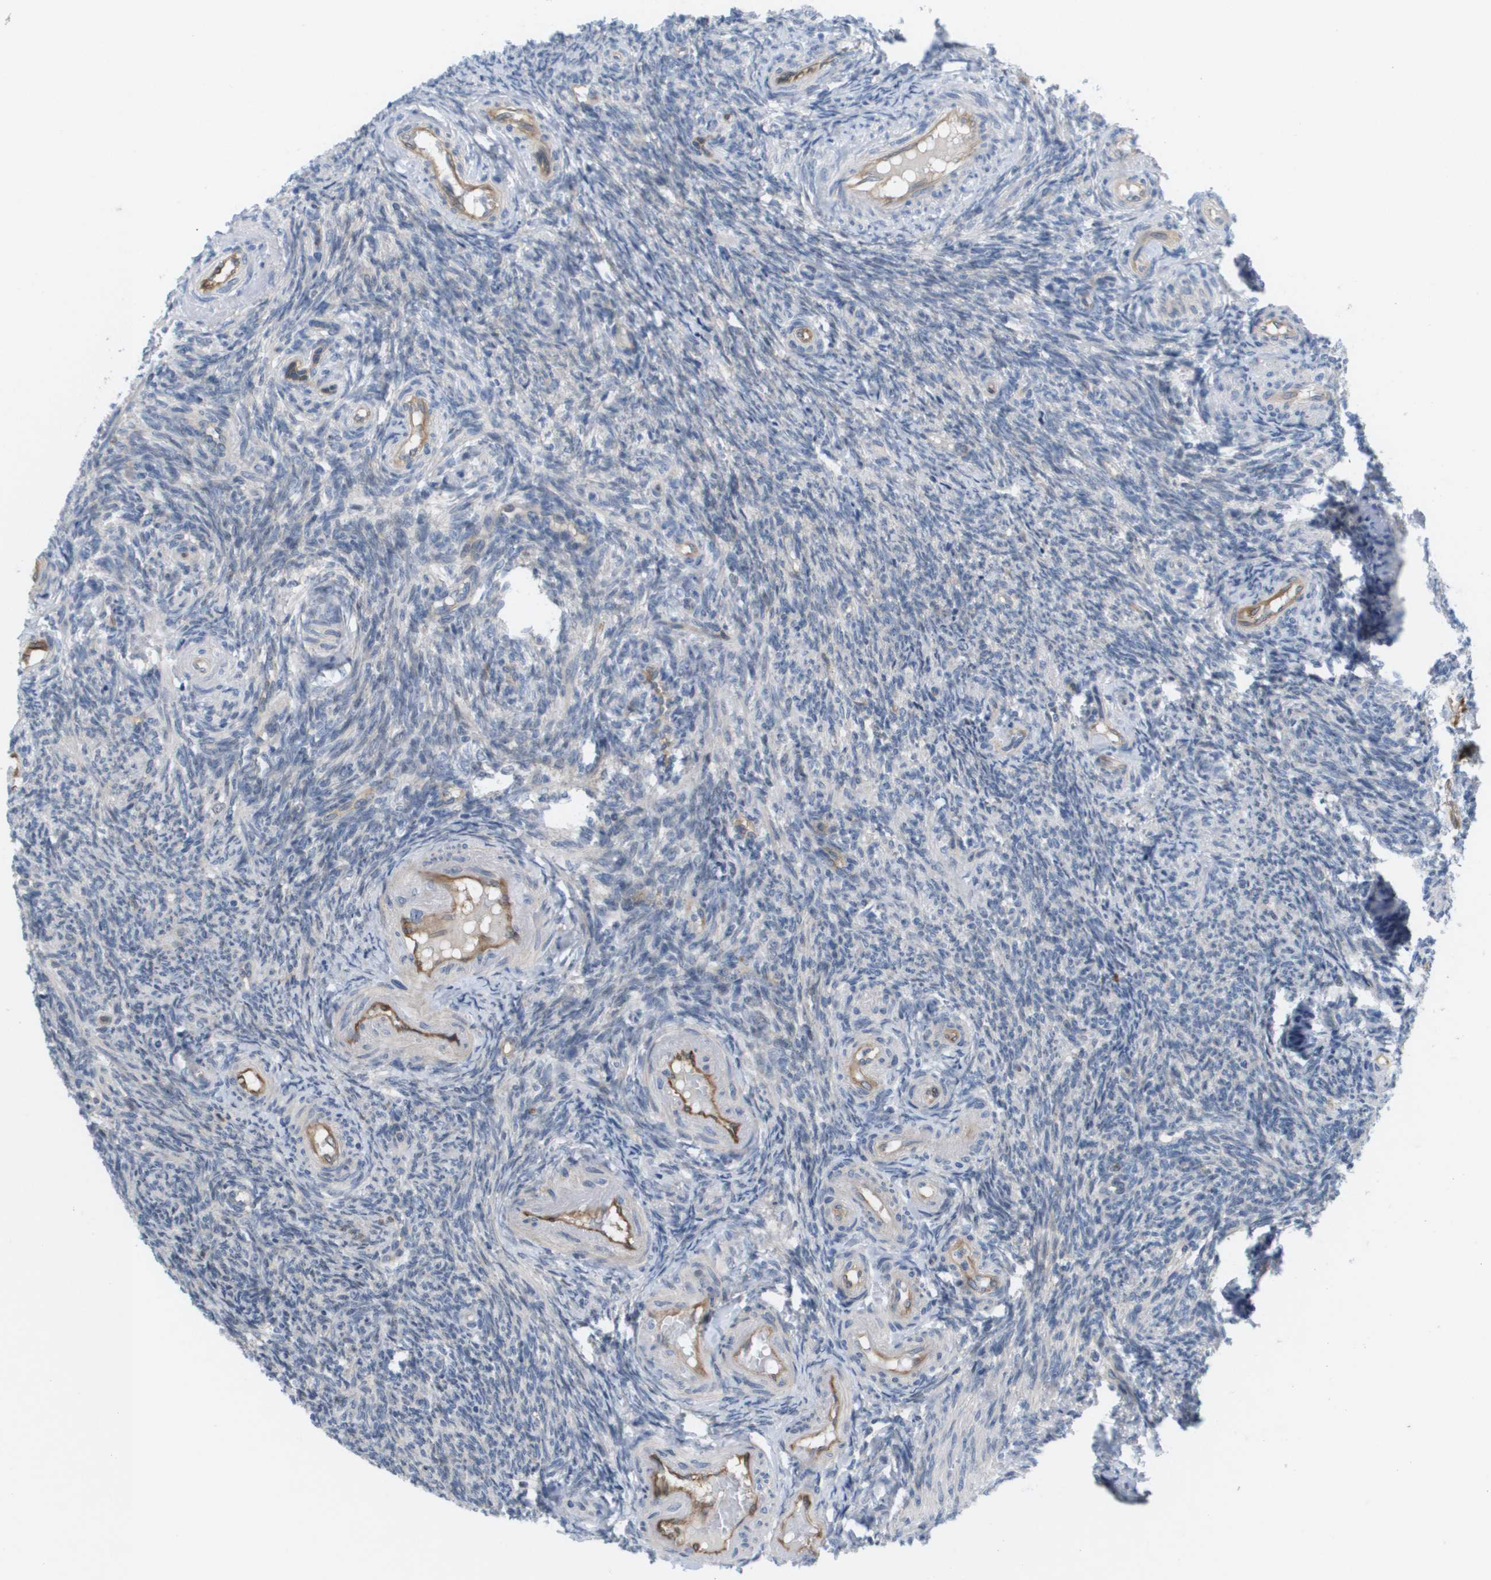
{"staining": {"intensity": "weak", "quantity": "25%-75%", "location": "cytoplasmic/membranous"}, "tissue": "ovary", "cell_type": "Follicle cells", "image_type": "normal", "snomed": [{"axis": "morphology", "description": "Normal tissue, NOS"}, {"axis": "topography", "description": "Ovary"}], "caption": "Protein staining of unremarkable ovary displays weak cytoplasmic/membranous positivity in about 25%-75% of follicle cells. Ihc stains the protein in brown and the nuclei are stained blue.", "gene": "MARCHF8", "patient": {"sex": "female", "age": 41}}